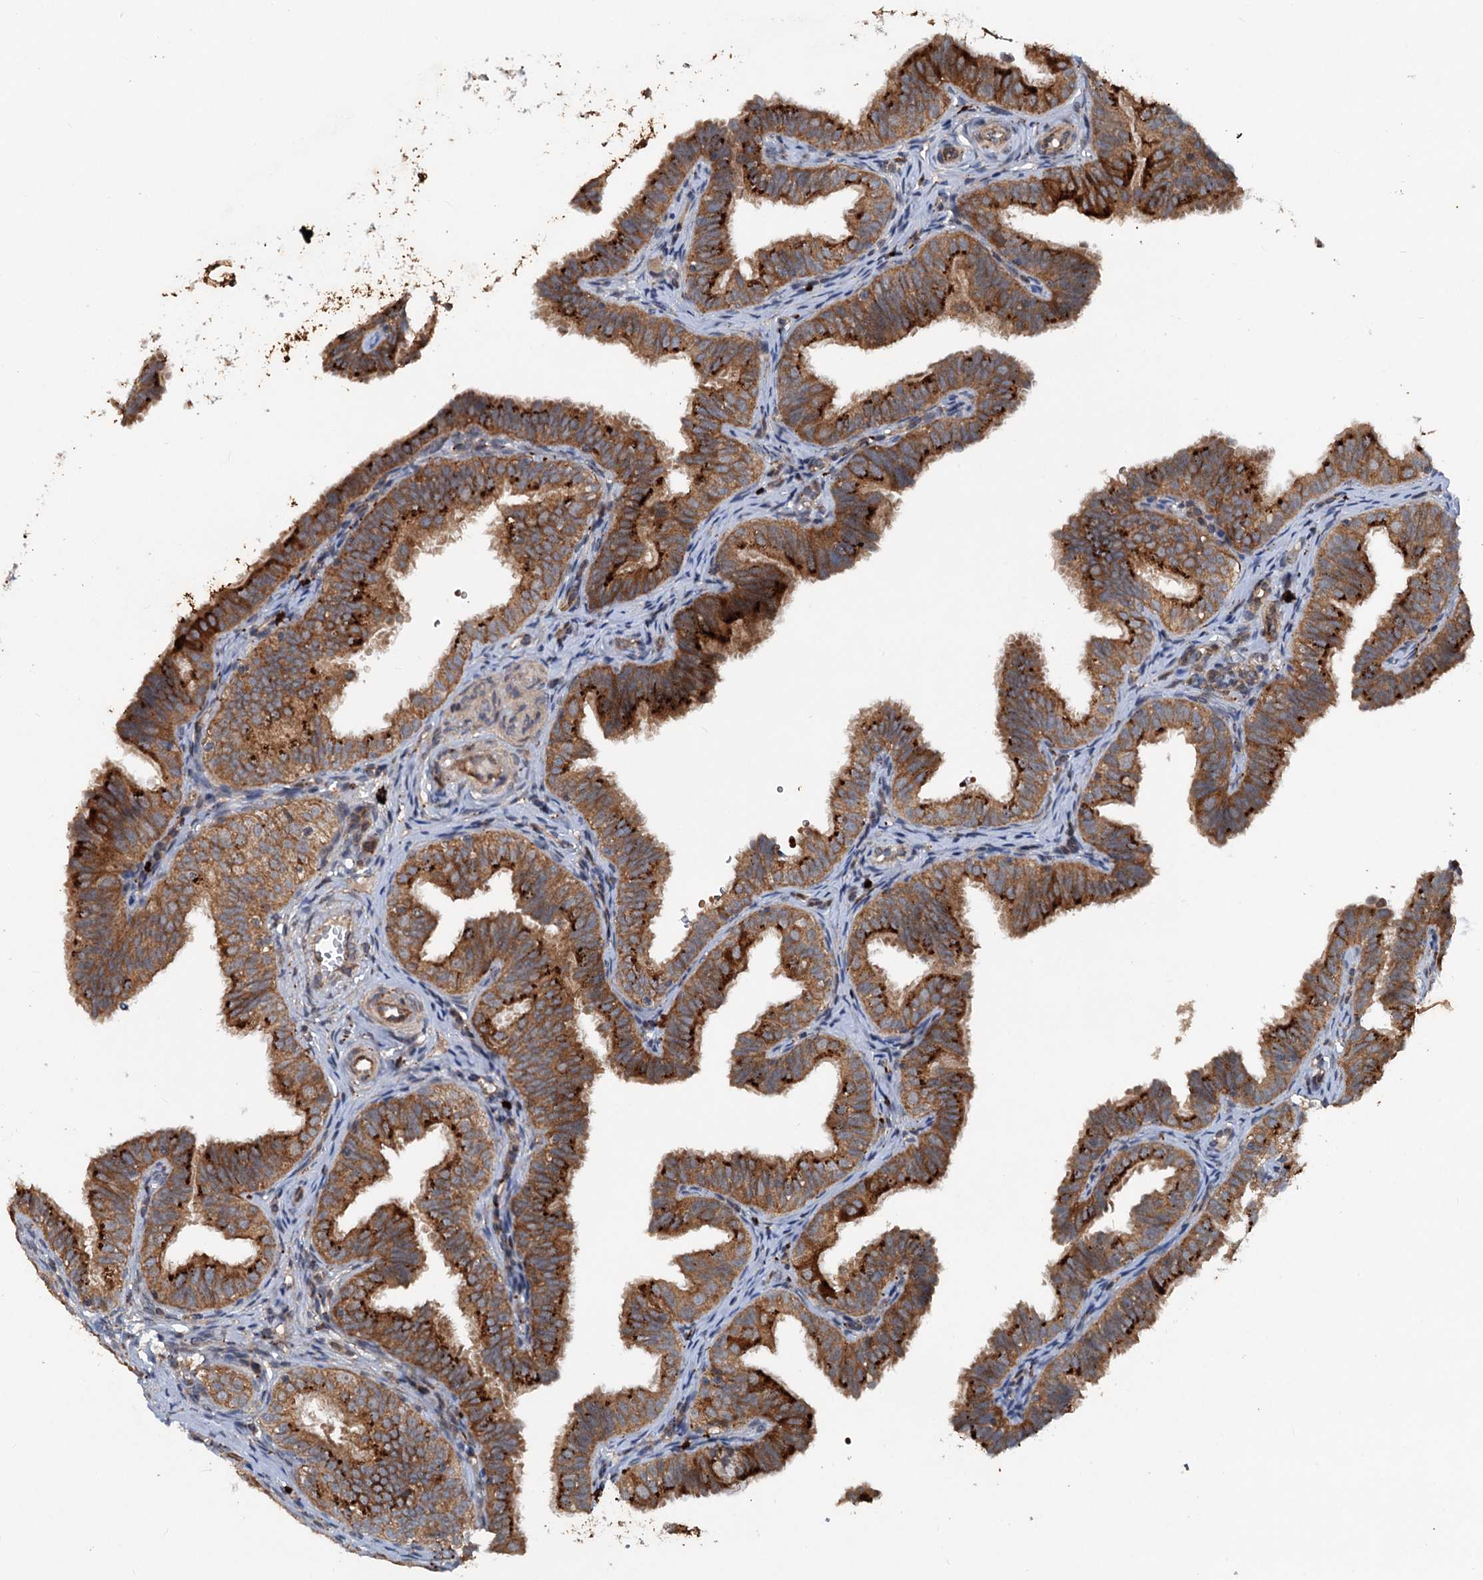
{"staining": {"intensity": "strong", "quantity": ">75%", "location": "cytoplasmic/membranous"}, "tissue": "fallopian tube", "cell_type": "Glandular cells", "image_type": "normal", "snomed": [{"axis": "morphology", "description": "Normal tissue, NOS"}, {"axis": "topography", "description": "Fallopian tube"}], "caption": "Immunohistochemical staining of normal fallopian tube displays strong cytoplasmic/membranous protein staining in approximately >75% of glandular cells. The protein of interest is shown in brown color, while the nuclei are stained blue.", "gene": "N4BP2L2", "patient": {"sex": "female", "age": 35}}